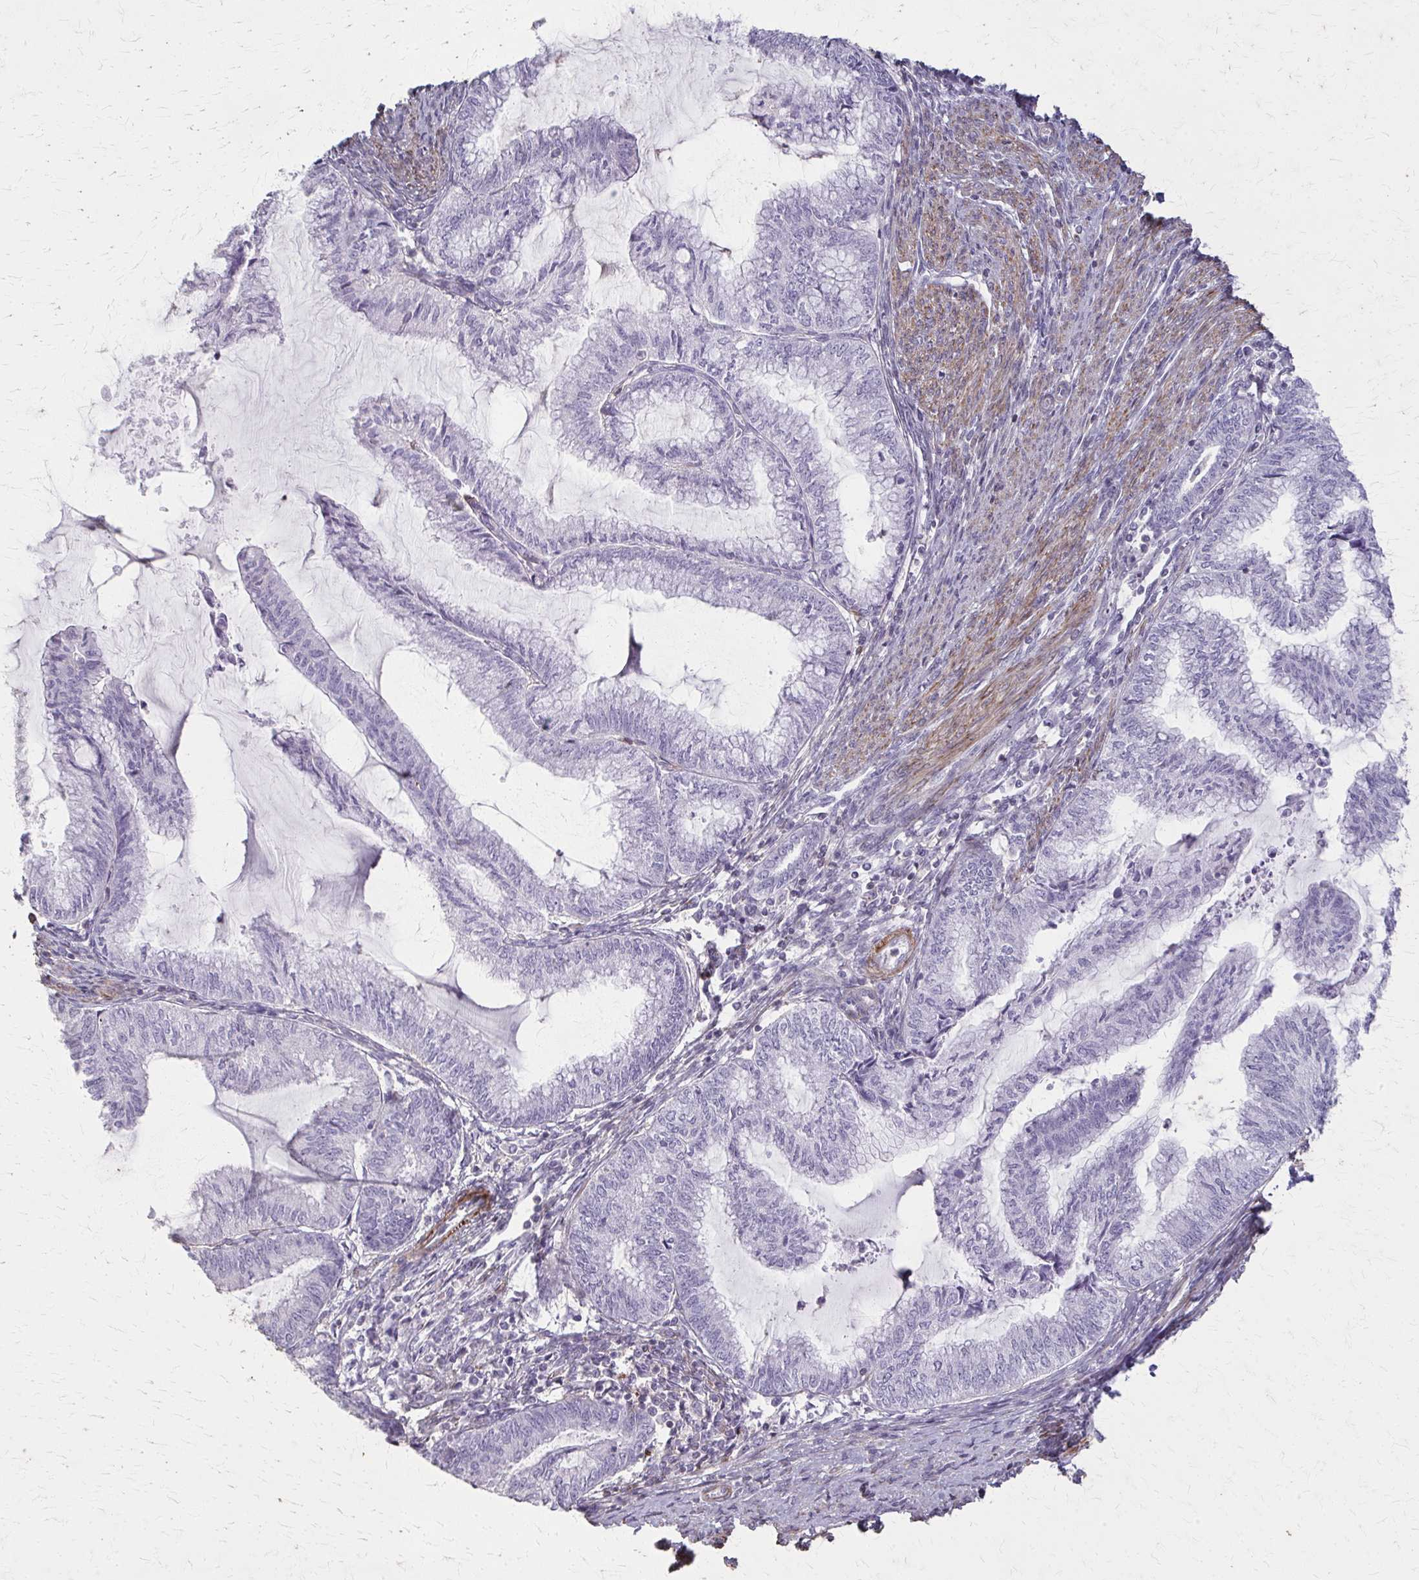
{"staining": {"intensity": "negative", "quantity": "none", "location": "none"}, "tissue": "endometrial cancer", "cell_type": "Tumor cells", "image_type": "cancer", "snomed": [{"axis": "morphology", "description": "Adenocarcinoma, NOS"}, {"axis": "topography", "description": "Endometrium"}], "caption": "This image is of endometrial adenocarcinoma stained with immunohistochemistry to label a protein in brown with the nuclei are counter-stained blue. There is no positivity in tumor cells.", "gene": "TENM4", "patient": {"sex": "female", "age": 79}}